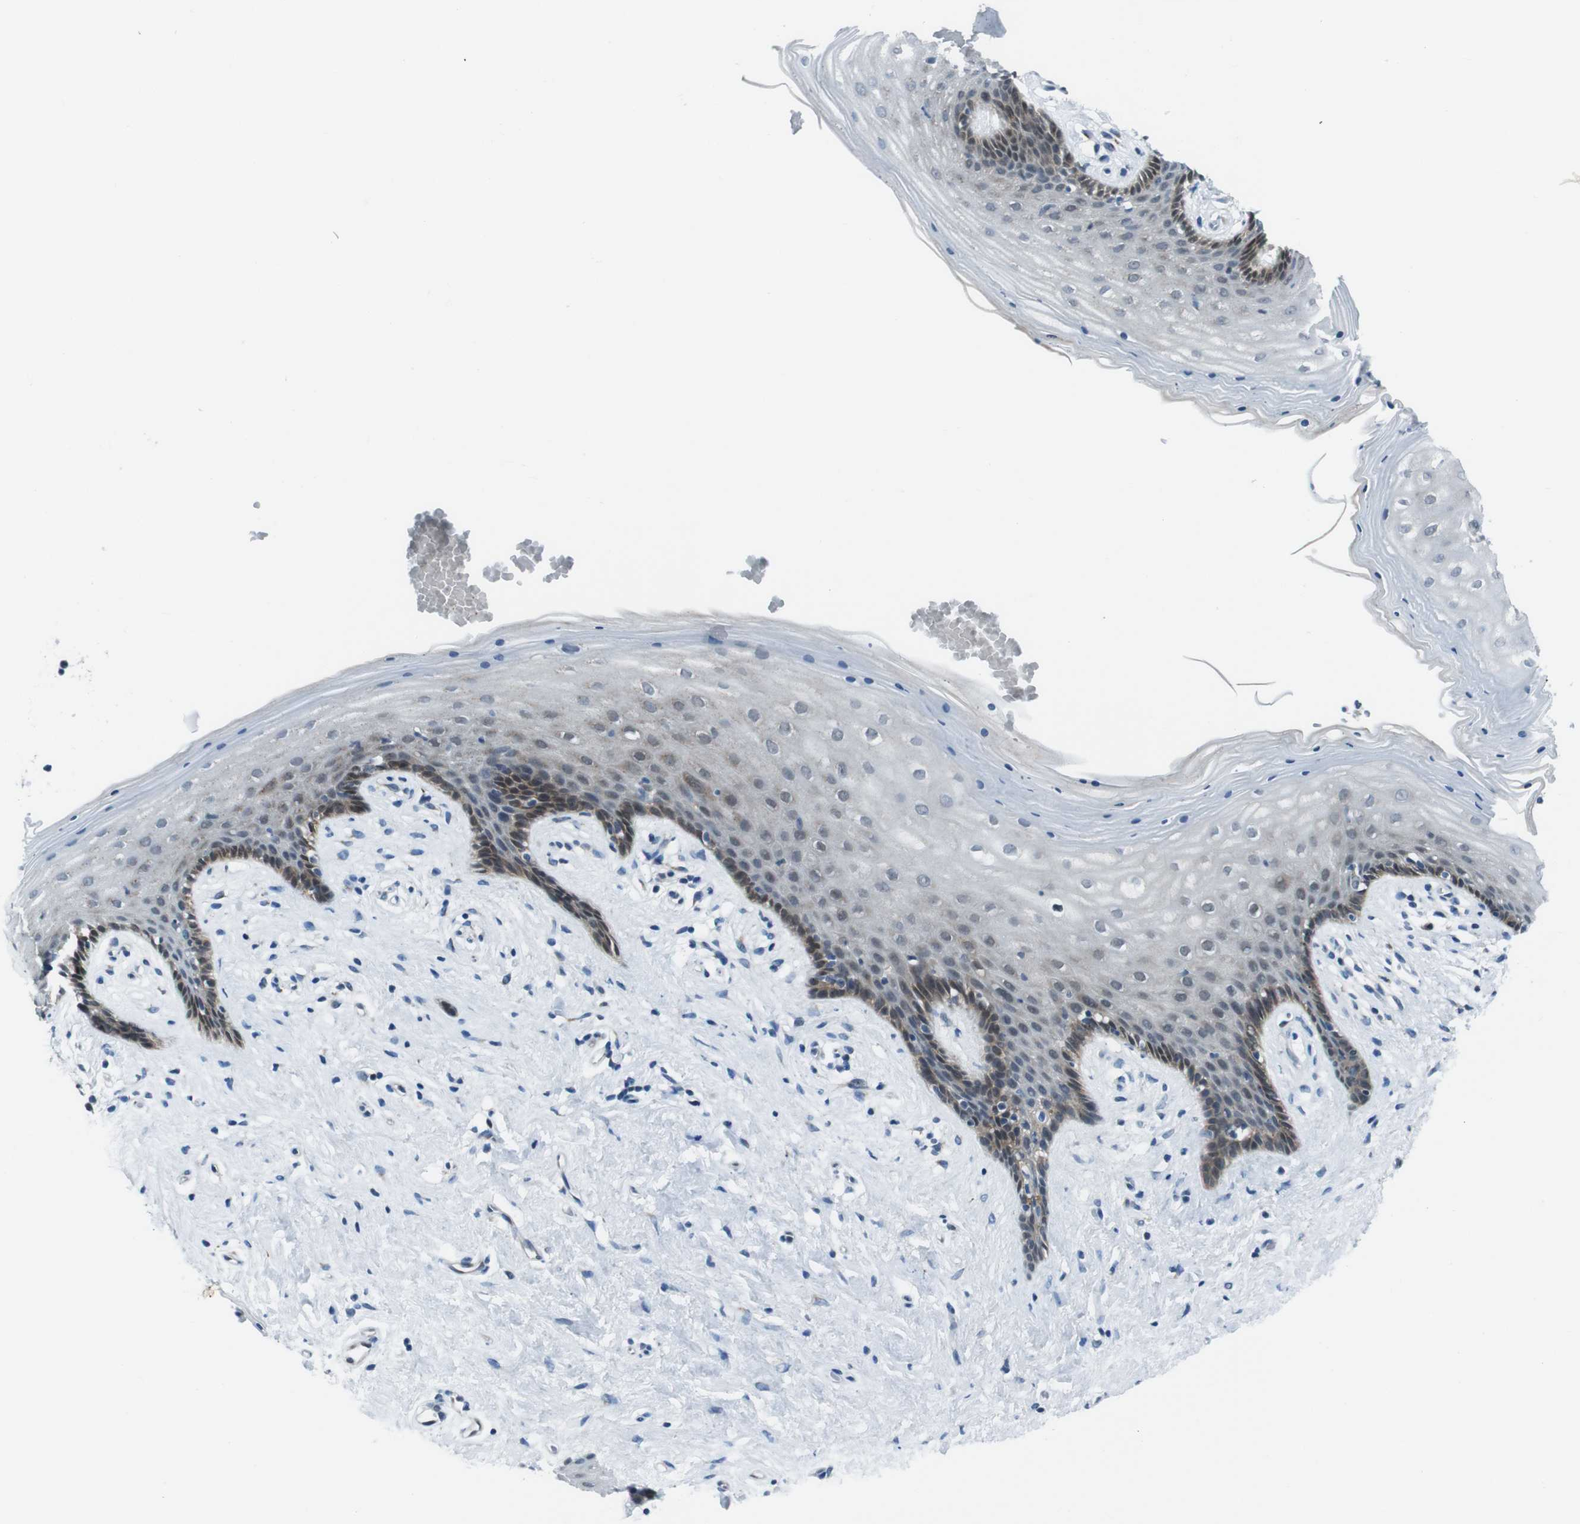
{"staining": {"intensity": "moderate", "quantity": "<25%", "location": "cytoplasmic/membranous"}, "tissue": "vagina", "cell_type": "Squamous epithelial cells", "image_type": "normal", "snomed": [{"axis": "morphology", "description": "Normal tissue, NOS"}, {"axis": "topography", "description": "Vagina"}], "caption": "Unremarkable vagina shows moderate cytoplasmic/membranous positivity in about <25% of squamous epithelial cells, visualized by immunohistochemistry.", "gene": "LRP5", "patient": {"sex": "female", "age": 44}}